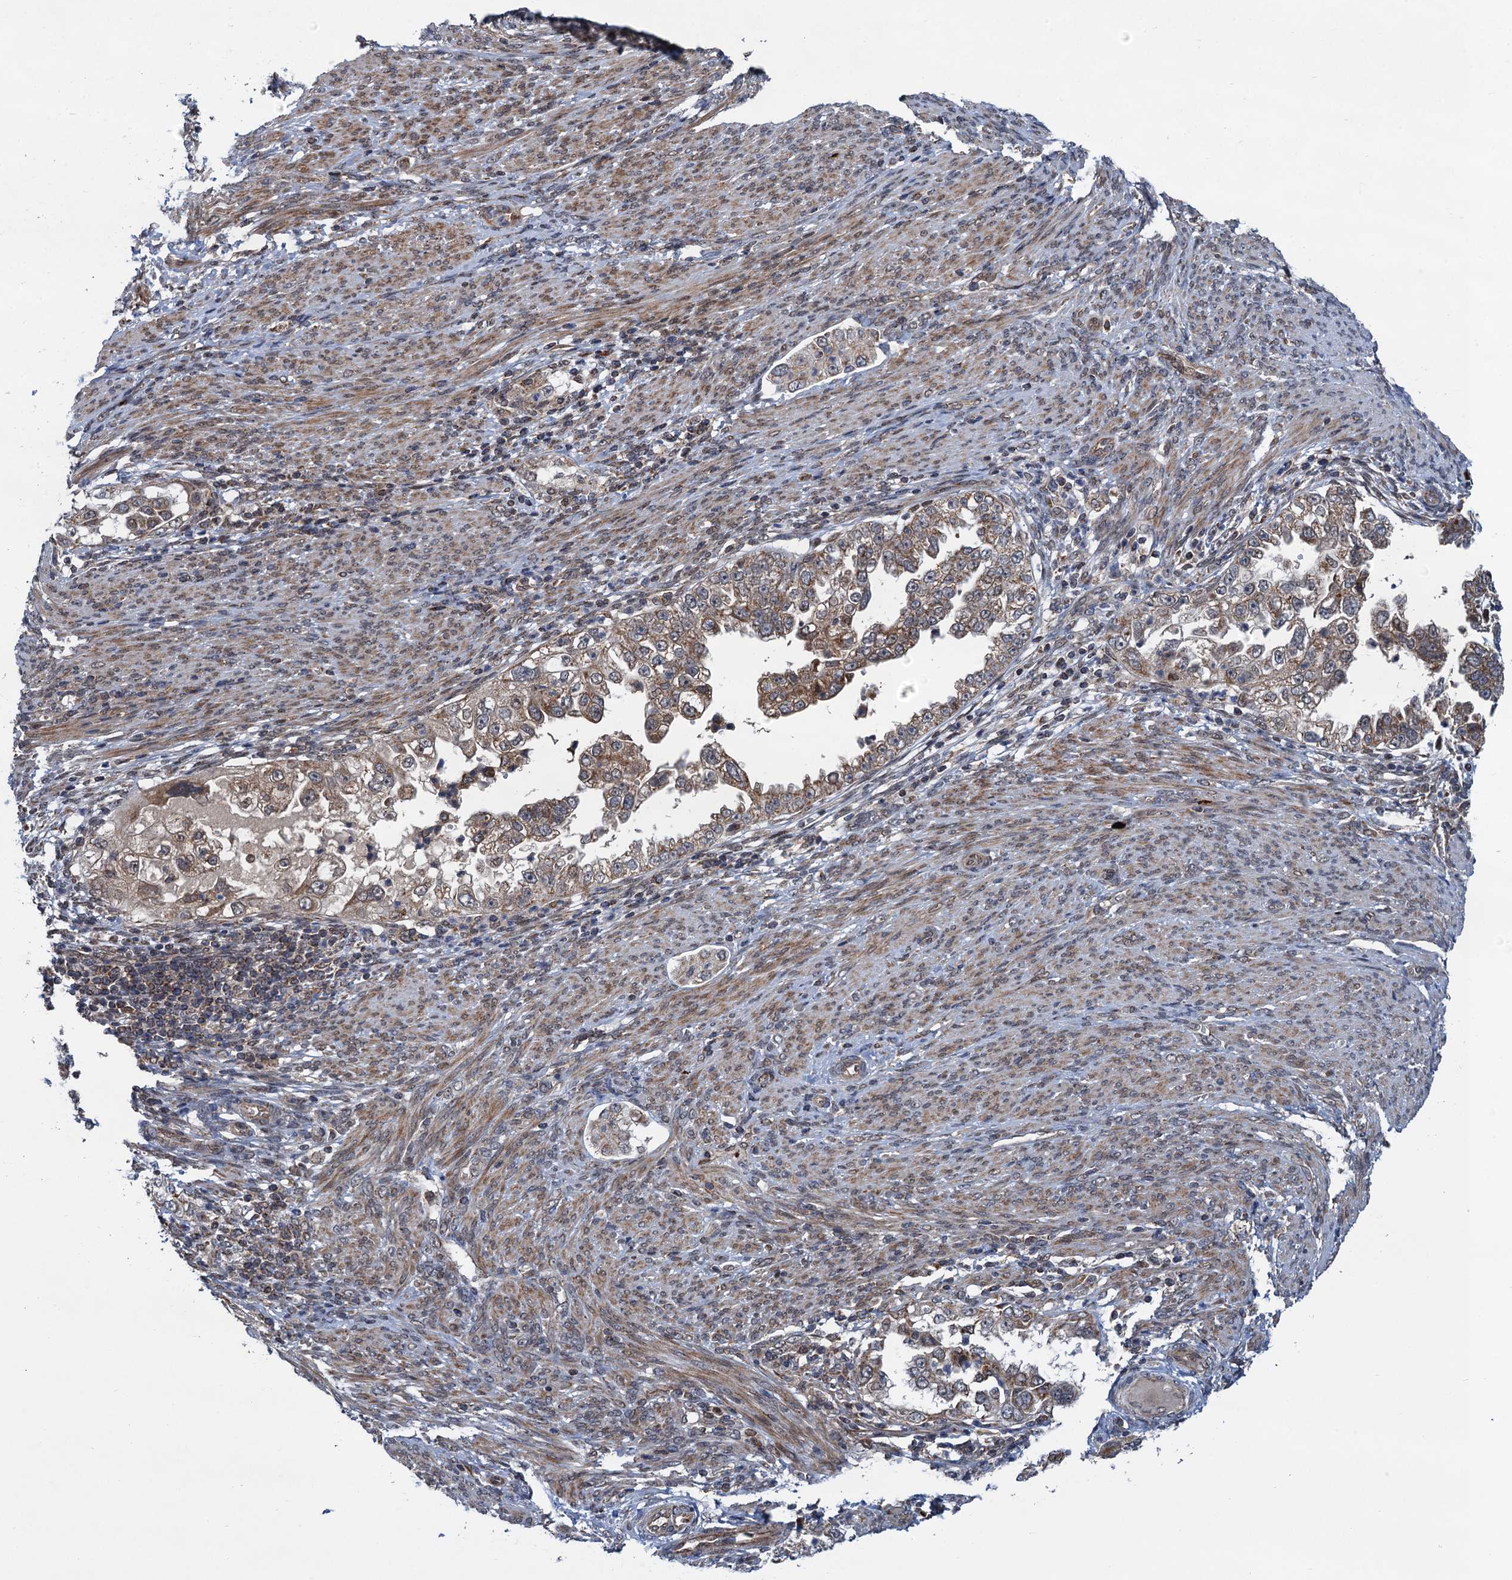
{"staining": {"intensity": "moderate", "quantity": ">75%", "location": "cytoplasmic/membranous"}, "tissue": "endometrial cancer", "cell_type": "Tumor cells", "image_type": "cancer", "snomed": [{"axis": "morphology", "description": "Adenocarcinoma, NOS"}, {"axis": "topography", "description": "Endometrium"}], "caption": "Approximately >75% of tumor cells in human endometrial cancer exhibit moderate cytoplasmic/membranous protein staining as visualized by brown immunohistochemical staining.", "gene": "CMPK2", "patient": {"sex": "female", "age": 85}}